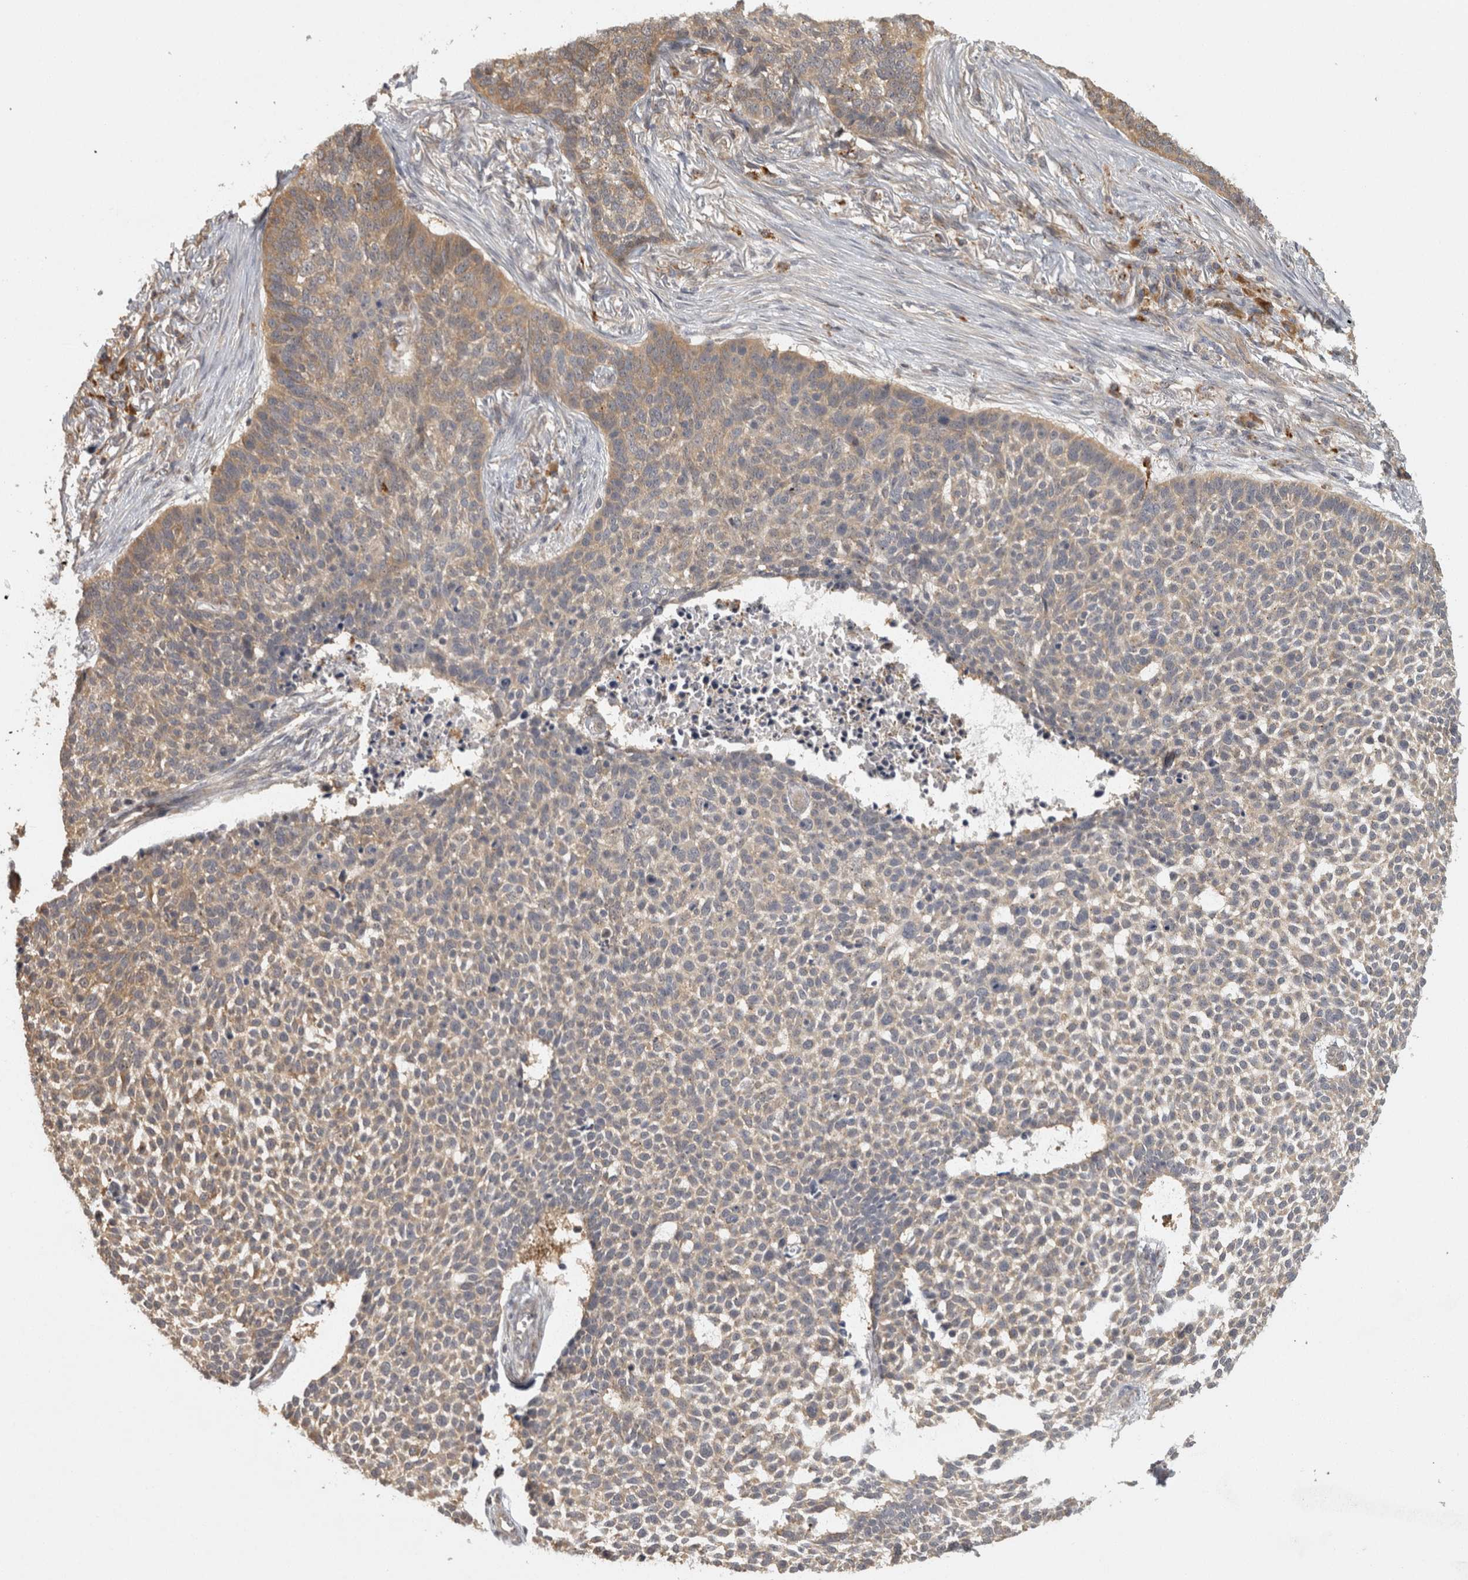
{"staining": {"intensity": "weak", "quantity": "<25%", "location": "cytoplasmic/membranous"}, "tissue": "skin cancer", "cell_type": "Tumor cells", "image_type": "cancer", "snomed": [{"axis": "morphology", "description": "Basal cell carcinoma"}, {"axis": "topography", "description": "Skin"}], "caption": "A high-resolution histopathology image shows immunohistochemistry staining of skin cancer, which demonstrates no significant expression in tumor cells.", "gene": "ACAT2", "patient": {"sex": "male", "age": 85}}